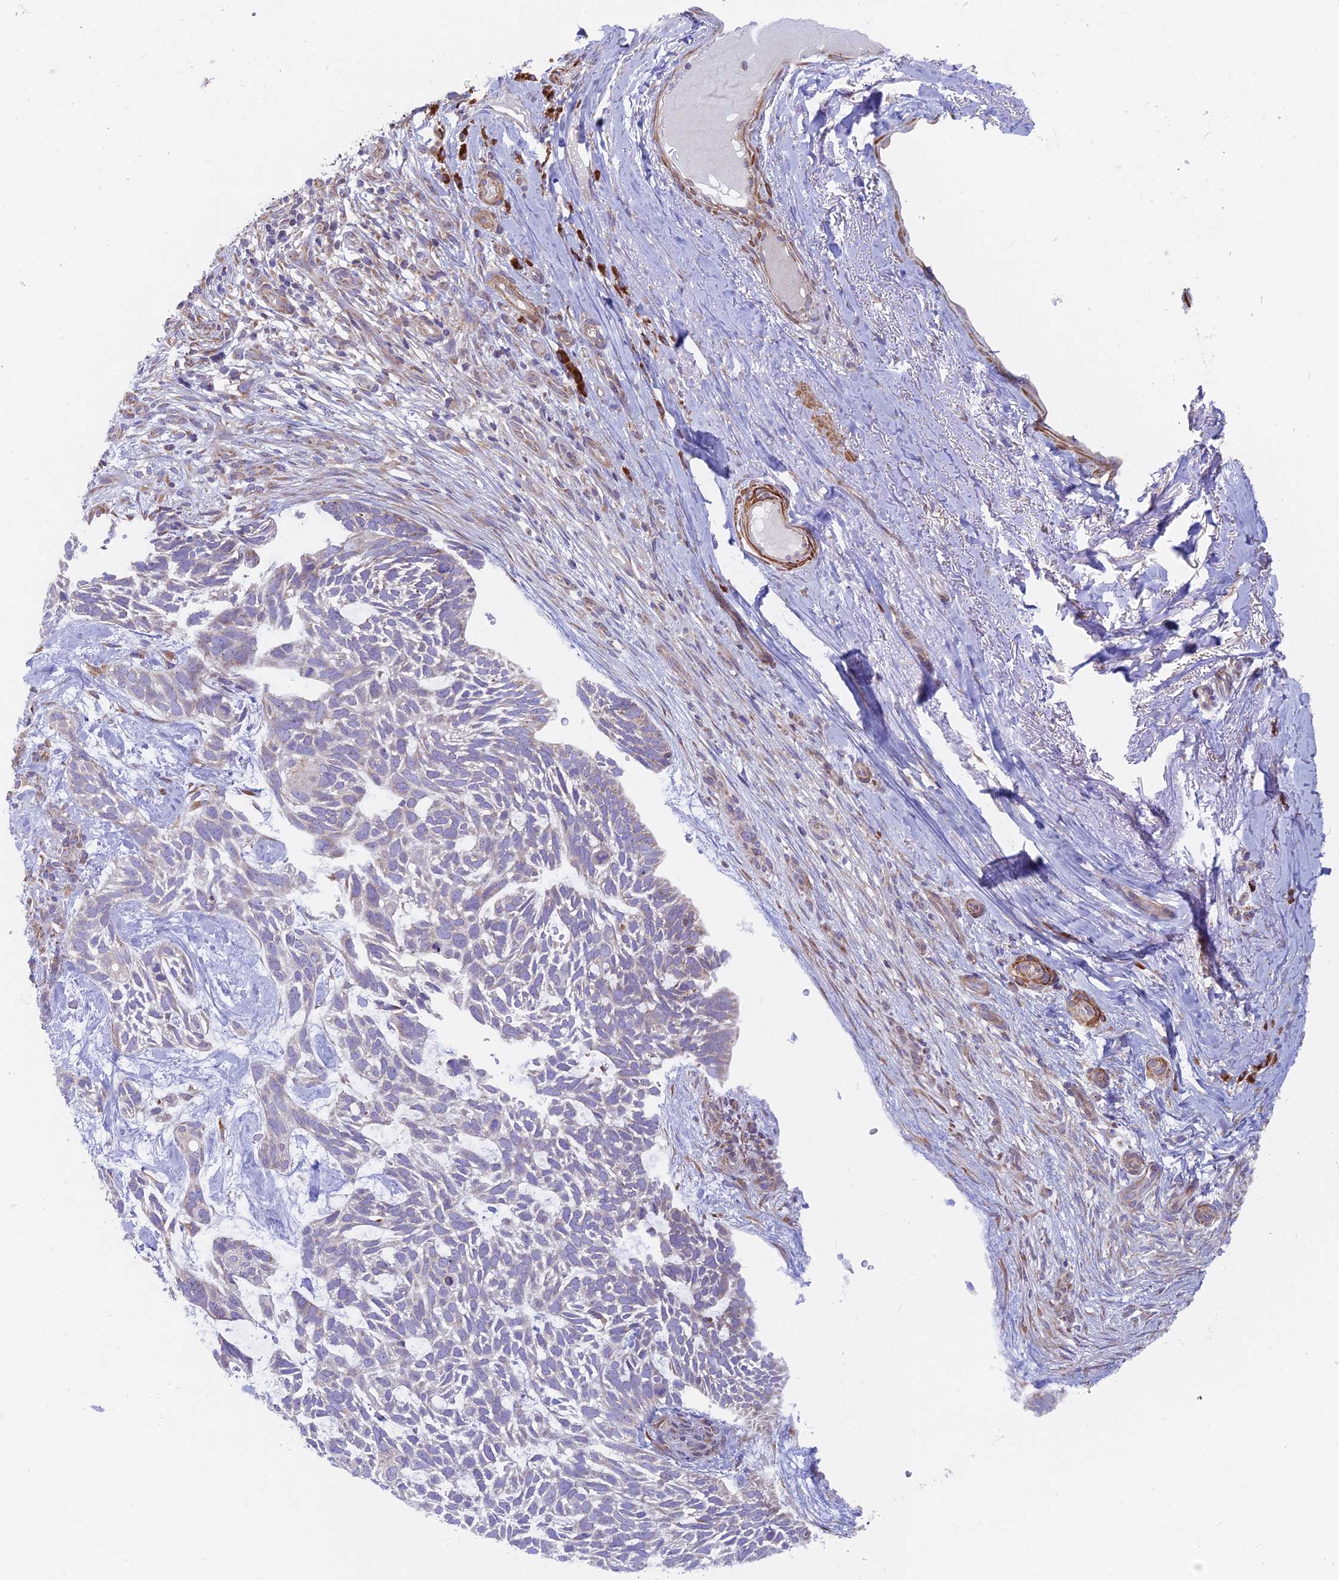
{"staining": {"intensity": "negative", "quantity": "none", "location": "none"}, "tissue": "skin cancer", "cell_type": "Tumor cells", "image_type": "cancer", "snomed": [{"axis": "morphology", "description": "Basal cell carcinoma"}, {"axis": "topography", "description": "Skin"}], "caption": "High power microscopy histopathology image of an IHC micrograph of skin basal cell carcinoma, revealing no significant expression in tumor cells.", "gene": "TBC1D20", "patient": {"sex": "male", "age": 88}}